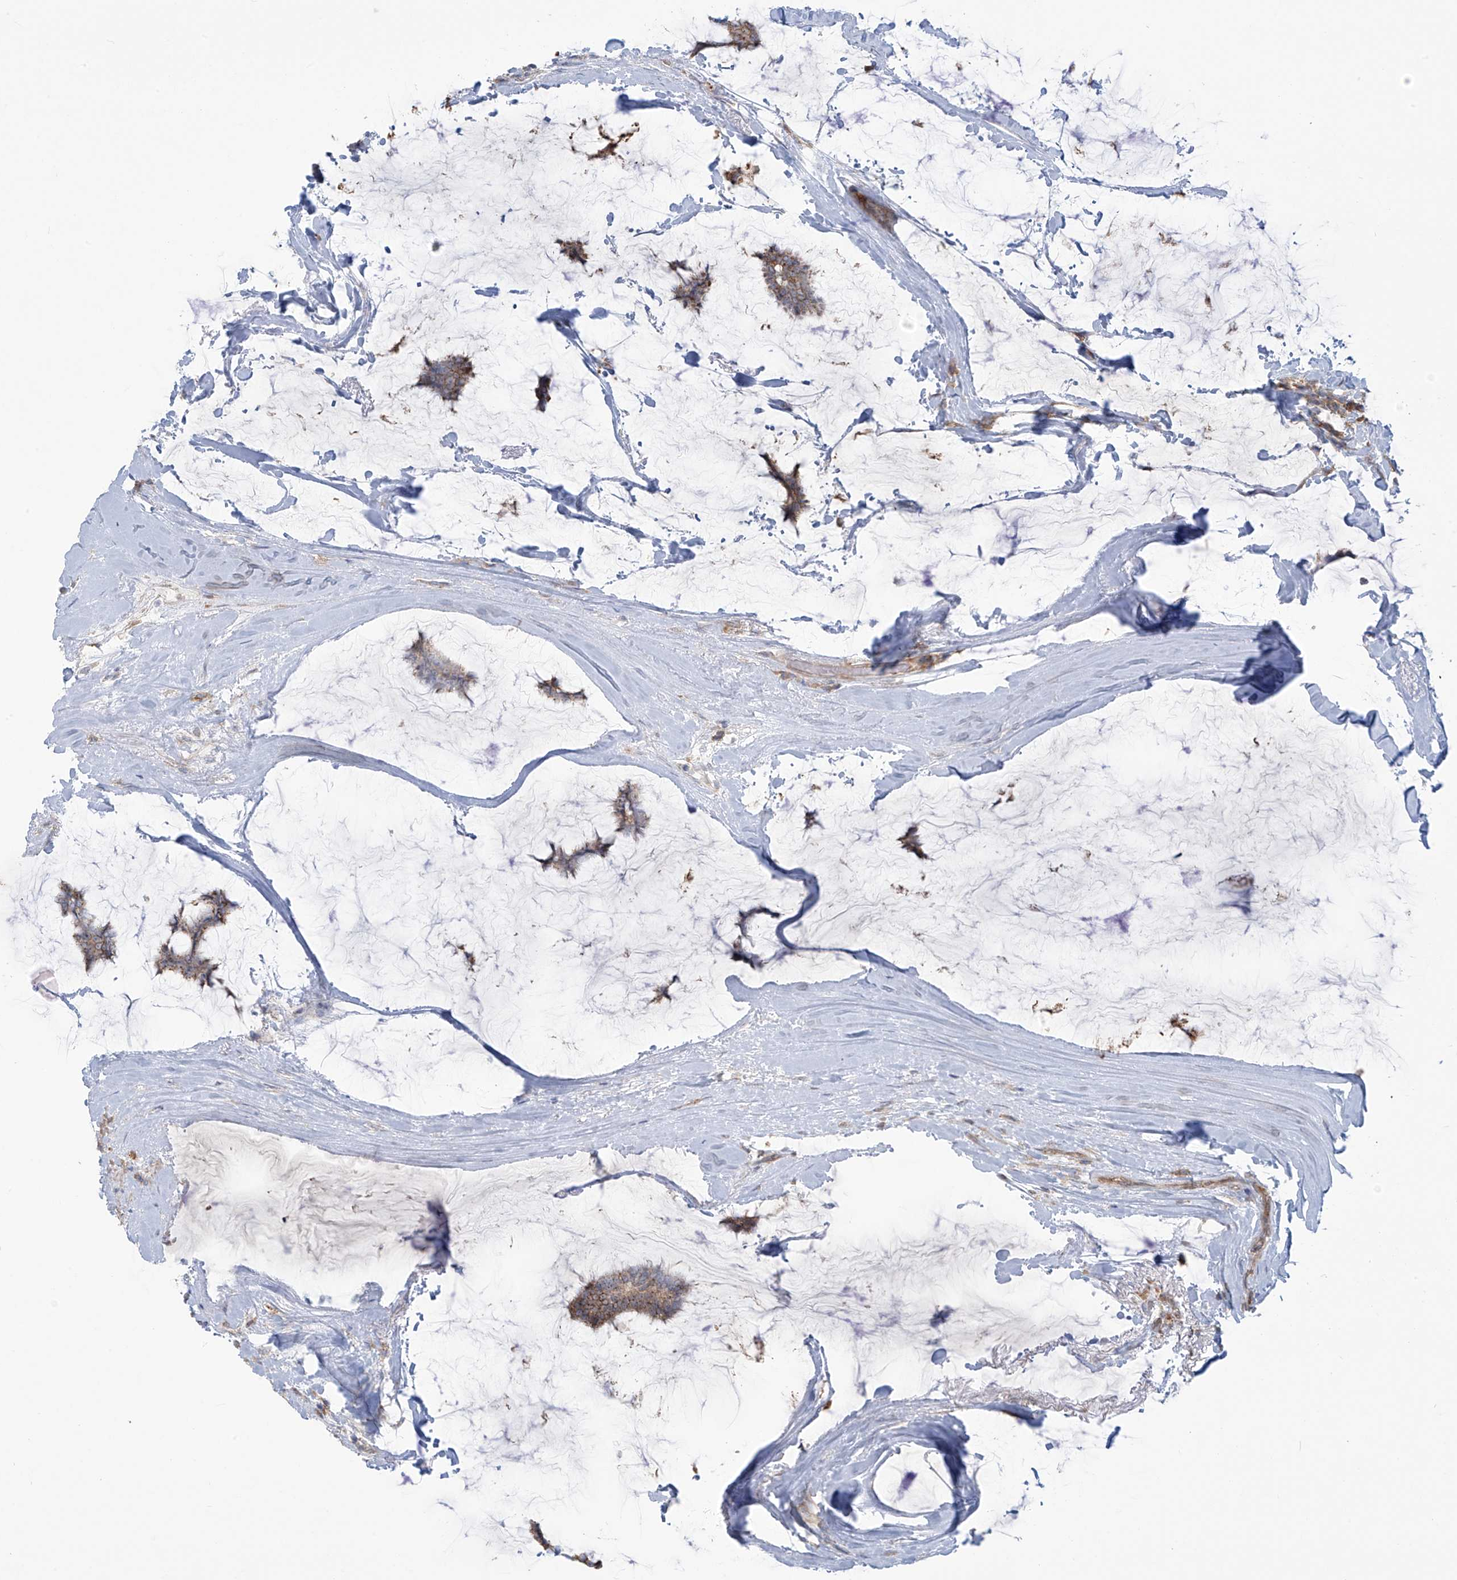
{"staining": {"intensity": "weak", "quantity": ">75%", "location": "cytoplasmic/membranous"}, "tissue": "breast cancer", "cell_type": "Tumor cells", "image_type": "cancer", "snomed": [{"axis": "morphology", "description": "Duct carcinoma"}, {"axis": "topography", "description": "Breast"}], "caption": "Tumor cells demonstrate weak cytoplasmic/membranous positivity in about >75% of cells in breast cancer (invasive ductal carcinoma).", "gene": "LZTS3", "patient": {"sex": "female", "age": 93}}